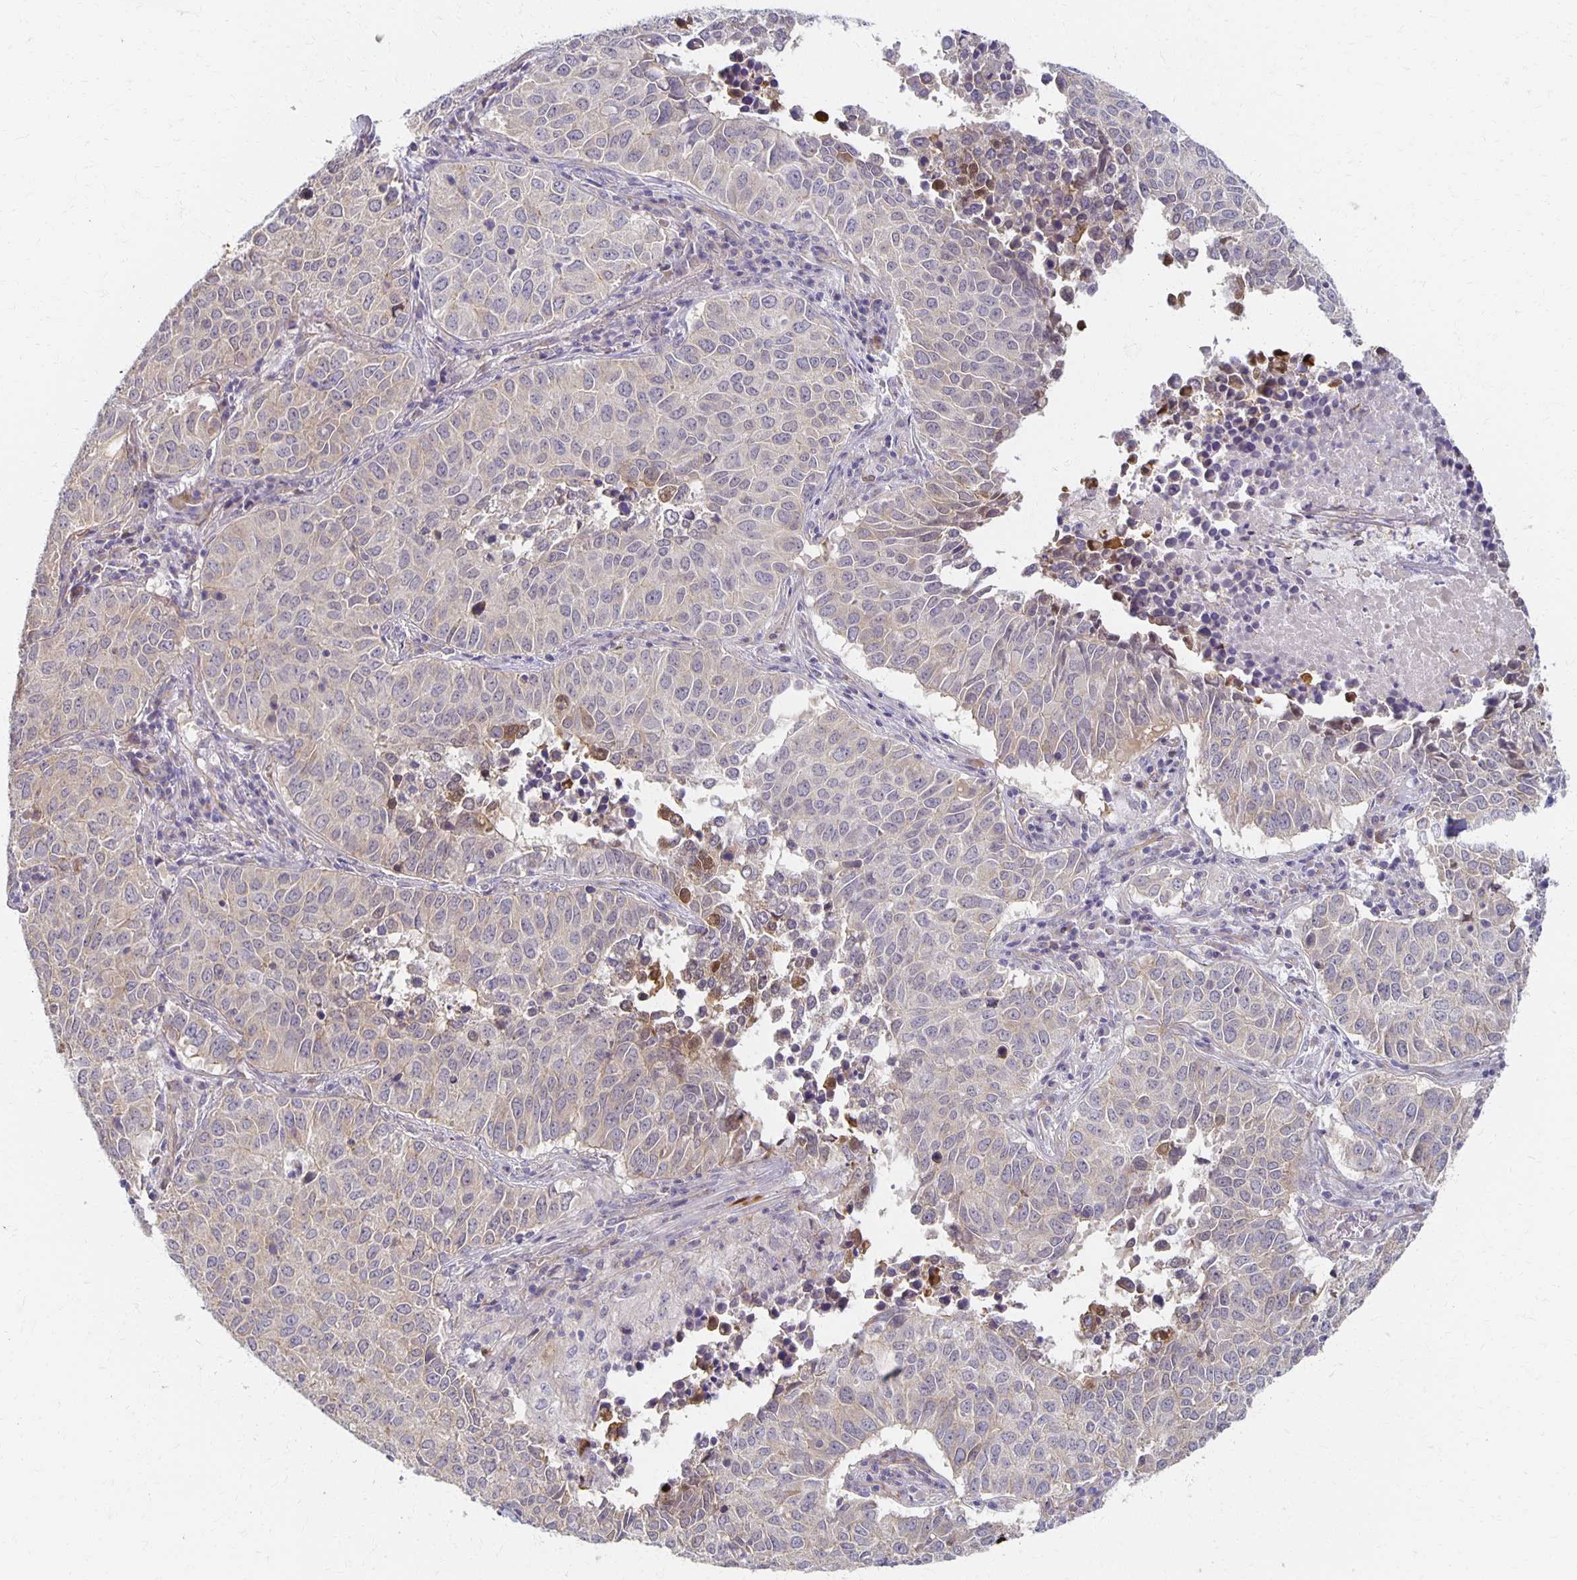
{"staining": {"intensity": "negative", "quantity": "none", "location": "none"}, "tissue": "lung cancer", "cell_type": "Tumor cells", "image_type": "cancer", "snomed": [{"axis": "morphology", "description": "Adenocarcinoma, NOS"}, {"axis": "topography", "description": "Lung"}], "caption": "Lung cancer (adenocarcinoma) stained for a protein using immunohistochemistry (IHC) demonstrates no expression tumor cells.", "gene": "SORL1", "patient": {"sex": "female", "age": 50}}